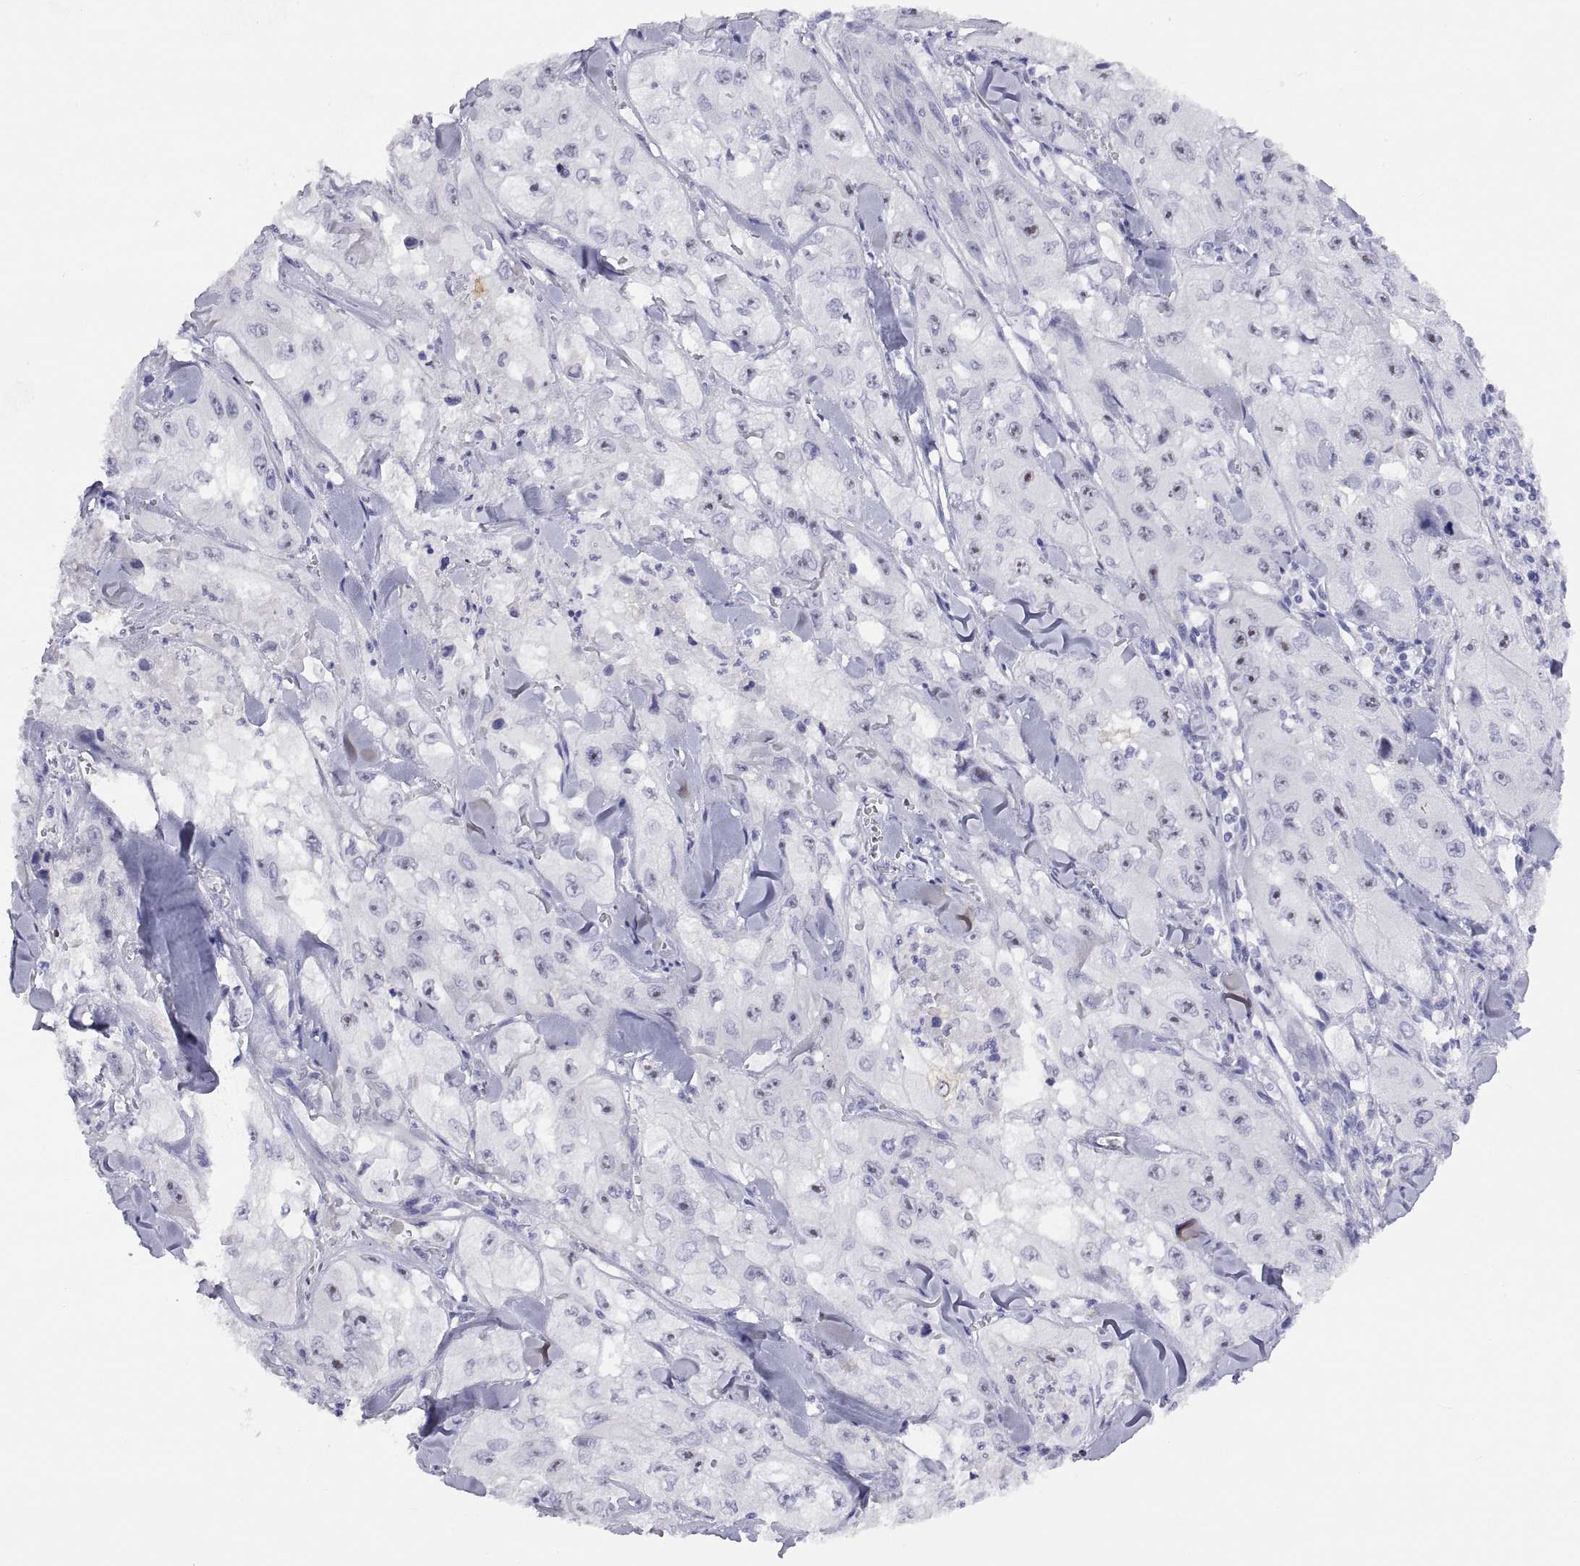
{"staining": {"intensity": "negative", "quantity": "none", "location": "none"}, "tissue": "skin cancer", "cell_type": "Tumor cells", "image_type": "cancer", "snomed": [{"axis": "morphology", "description": "Squamous cell carcinoma, NOS"}, {"axis": "topography", "description": "Skin"}, {"axis": "topography", "description": "Subcutis"}], "caption": "High power microscopy micrograph of an immunohistochemistry (IHC) photomicrograph of skin cancer, revealing no significant staining in tumor cells.", "gene": "VSX2", "patient": {"sex": "male", "age": 73}}